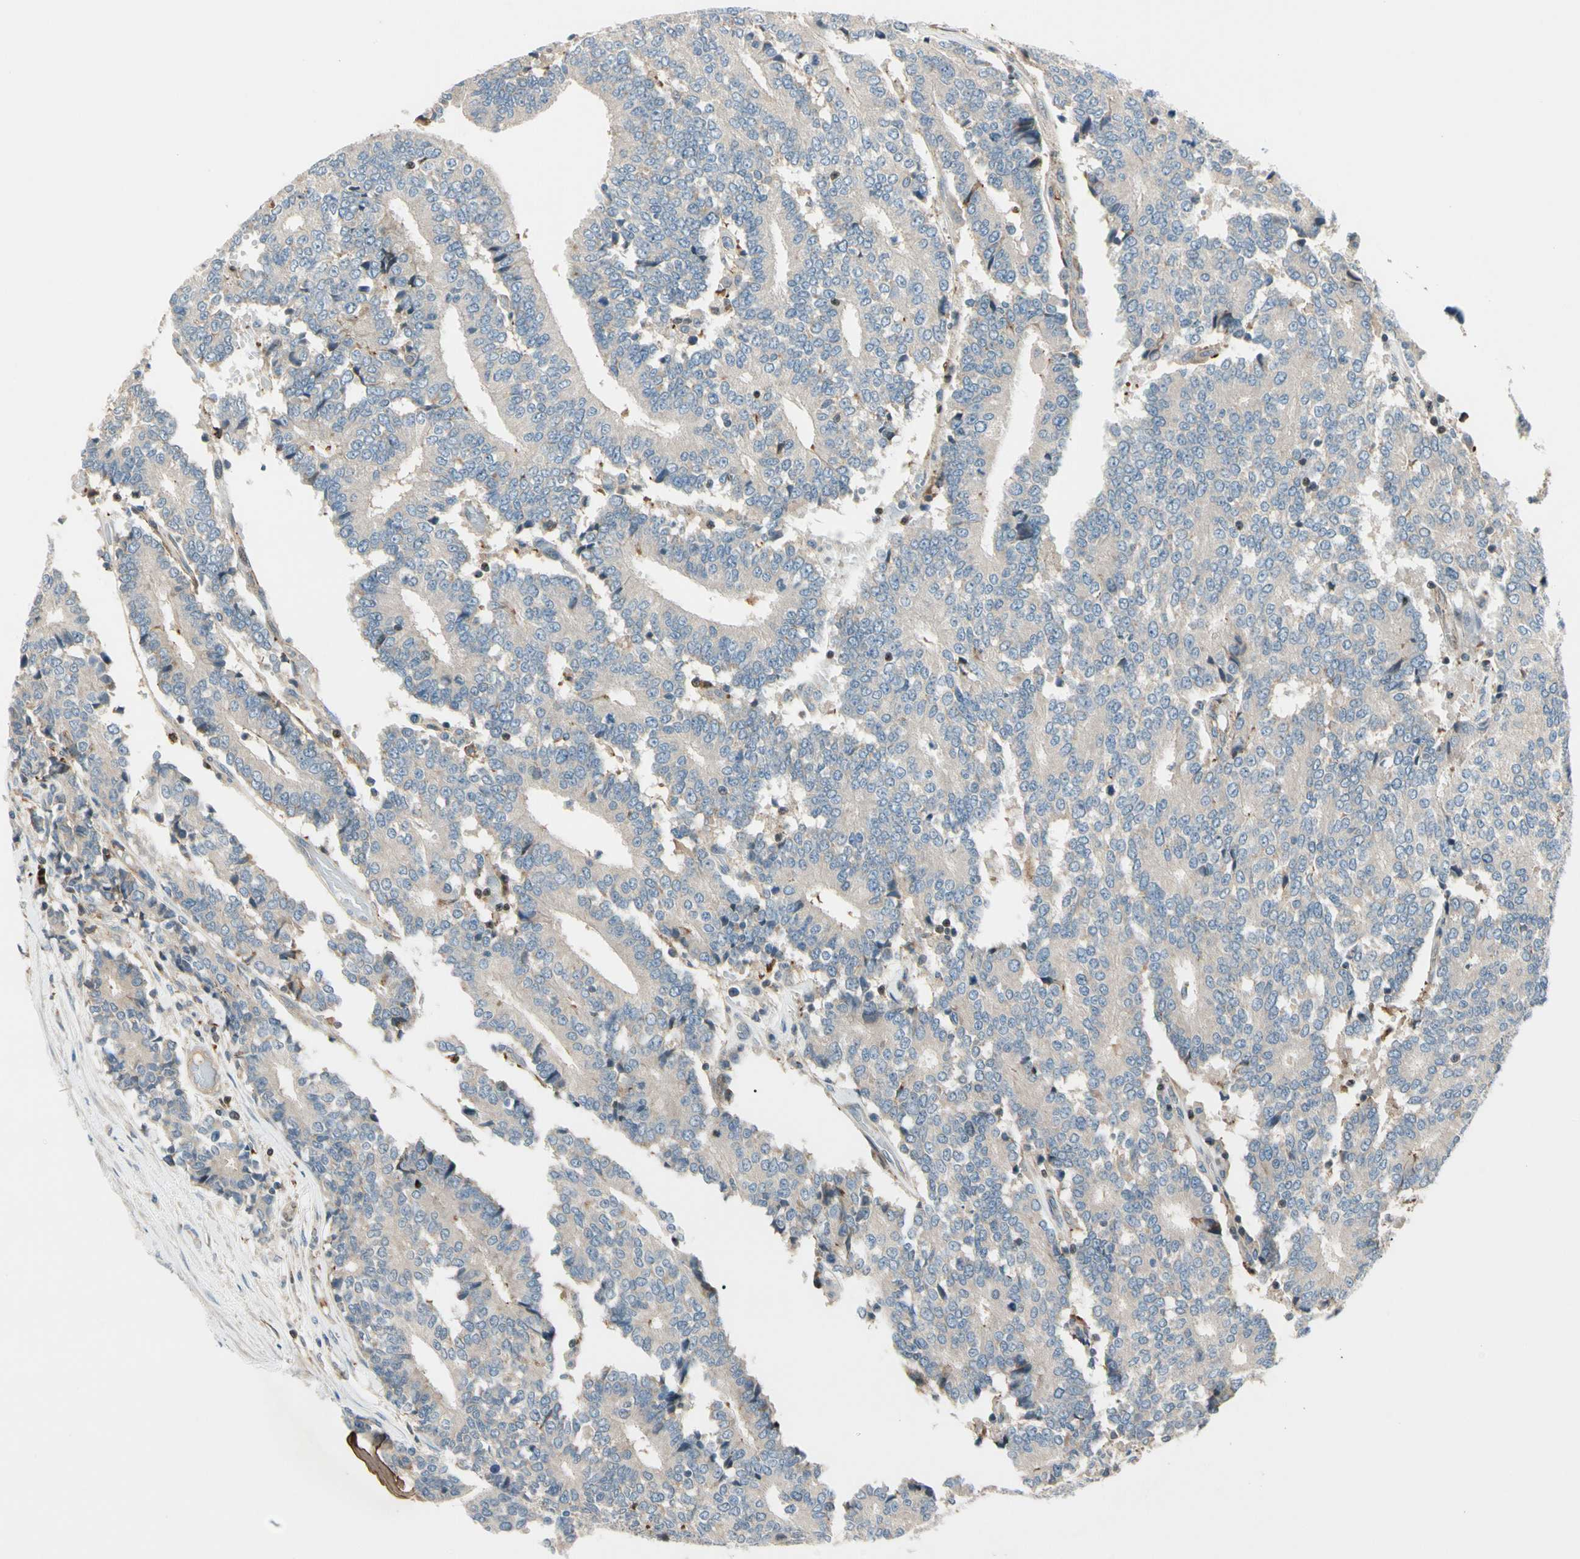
{"staining": {"intensity": "weak", "quantity": ">75%", "location": "cytoplasmic/membranous"}, "tissue": "prostate cancer", "cell_type": "Tumor cells", "image_type": "cancer", "snomed": [{"axis": "morphology", "description": "Adenocarcinoma, High grade"}, {"axis": "topography", "description": "Prostate"}], "caption": "IHC histopathology image of neoplastic tissue: prostate cancer stained using immunohistochemistry (IHC) displays low levels of weak protein expression localized specifically in the cytoplasmic/membranous of tumor cells, appearing as a cytoplasmic/membranous brown color.", "gene": "CDH6", "patient": {"sex": "male", "age": 55}}